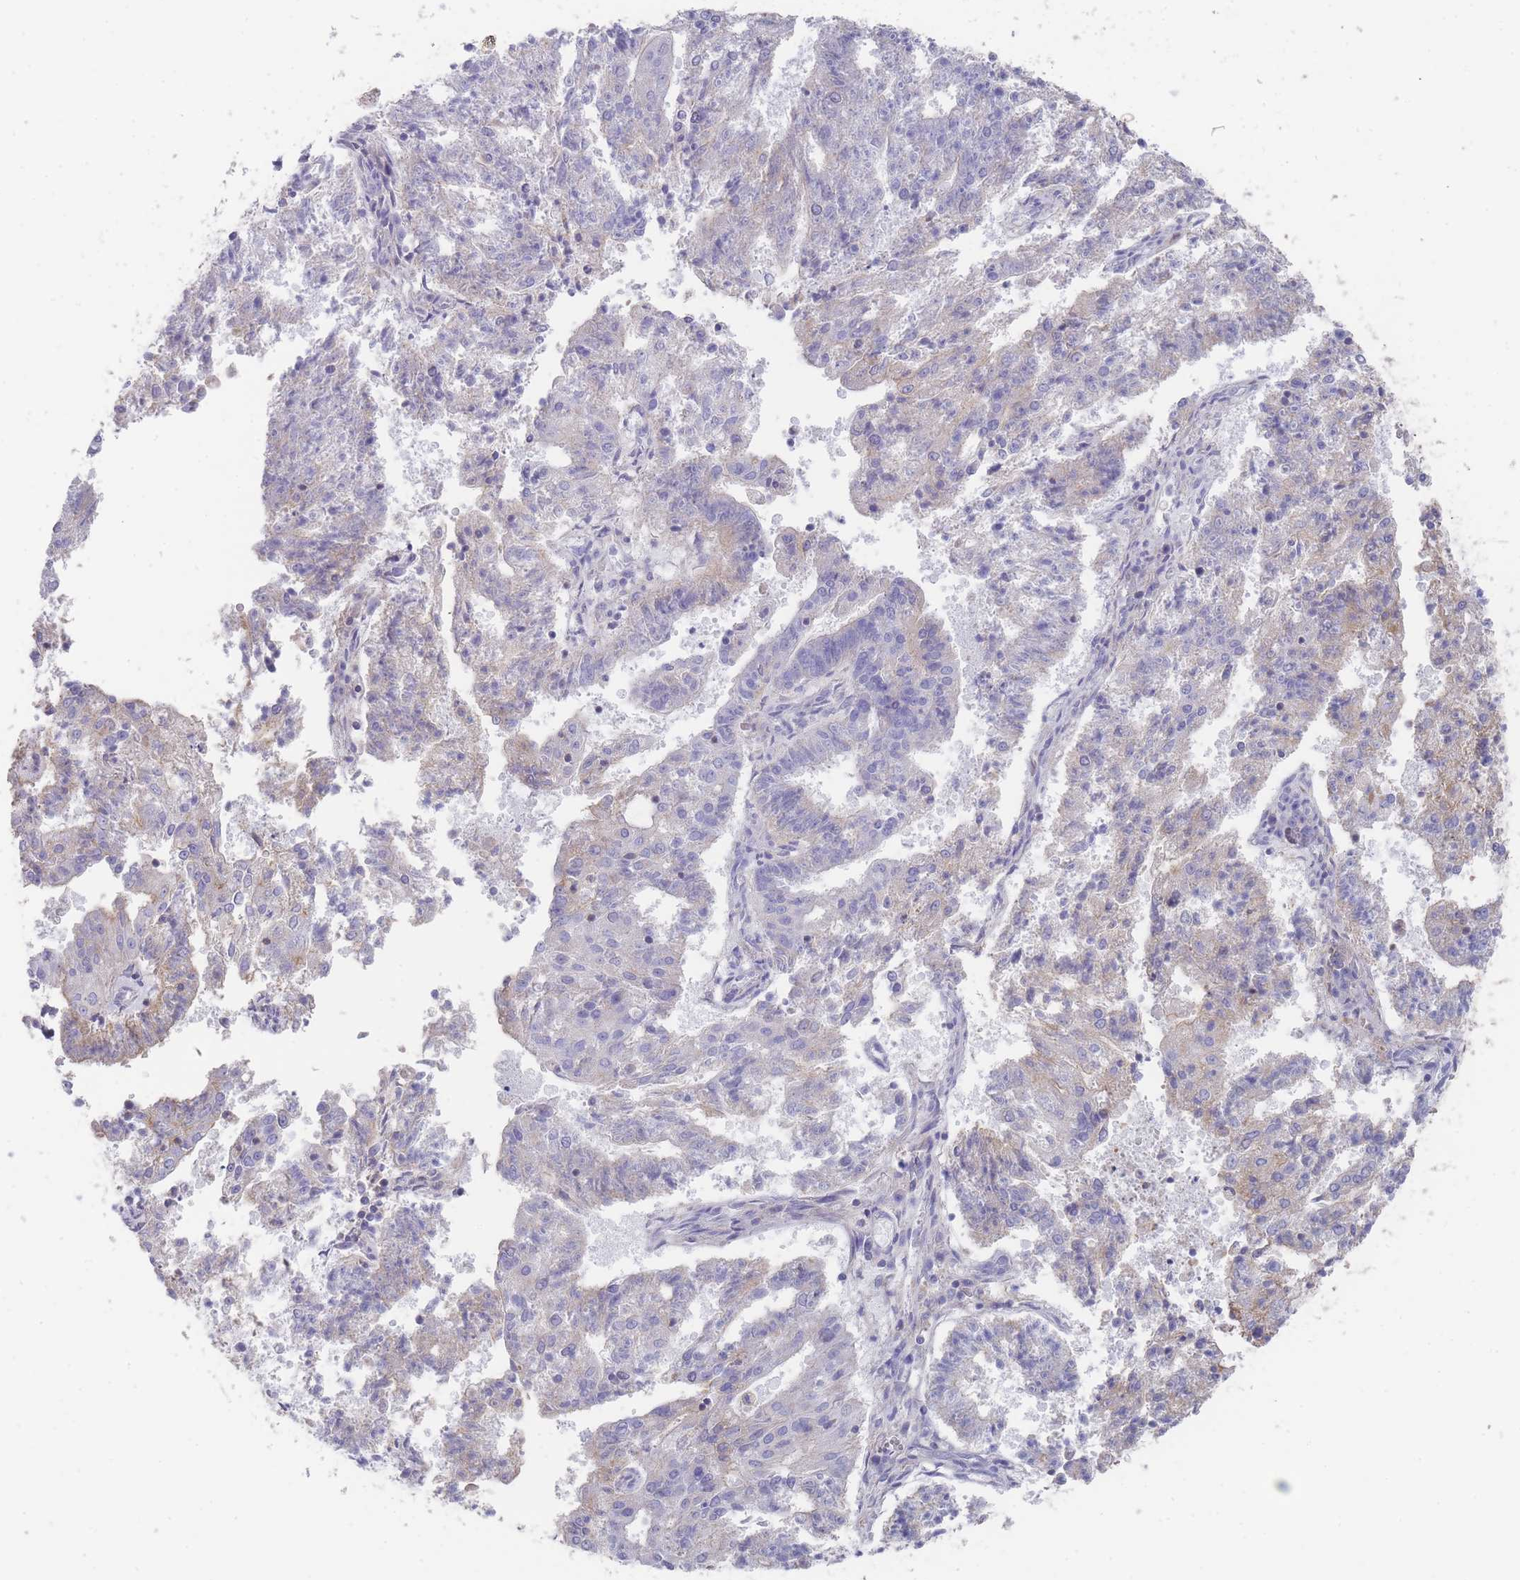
{"staining": {"intensity": "weak", "quantity": "<25%", "location": "cytoplasmic/membranous"}, "tissue": "endometrial cancer", "cell_type": "Tumor cells", "image_type": "cancer", "snomed": [{"axis": "morphology", "description": "Adenocarcinoma, NOS"}, {"axis": "topography", "description": "Endometrium"}], "caption": "Human endometrial cancer (adenocarcinoma) stained for a protein using IHC displays no staining in tumor cells.", "gene": "SCCPDH", "patient": {"sex": "female", "age": 82}}